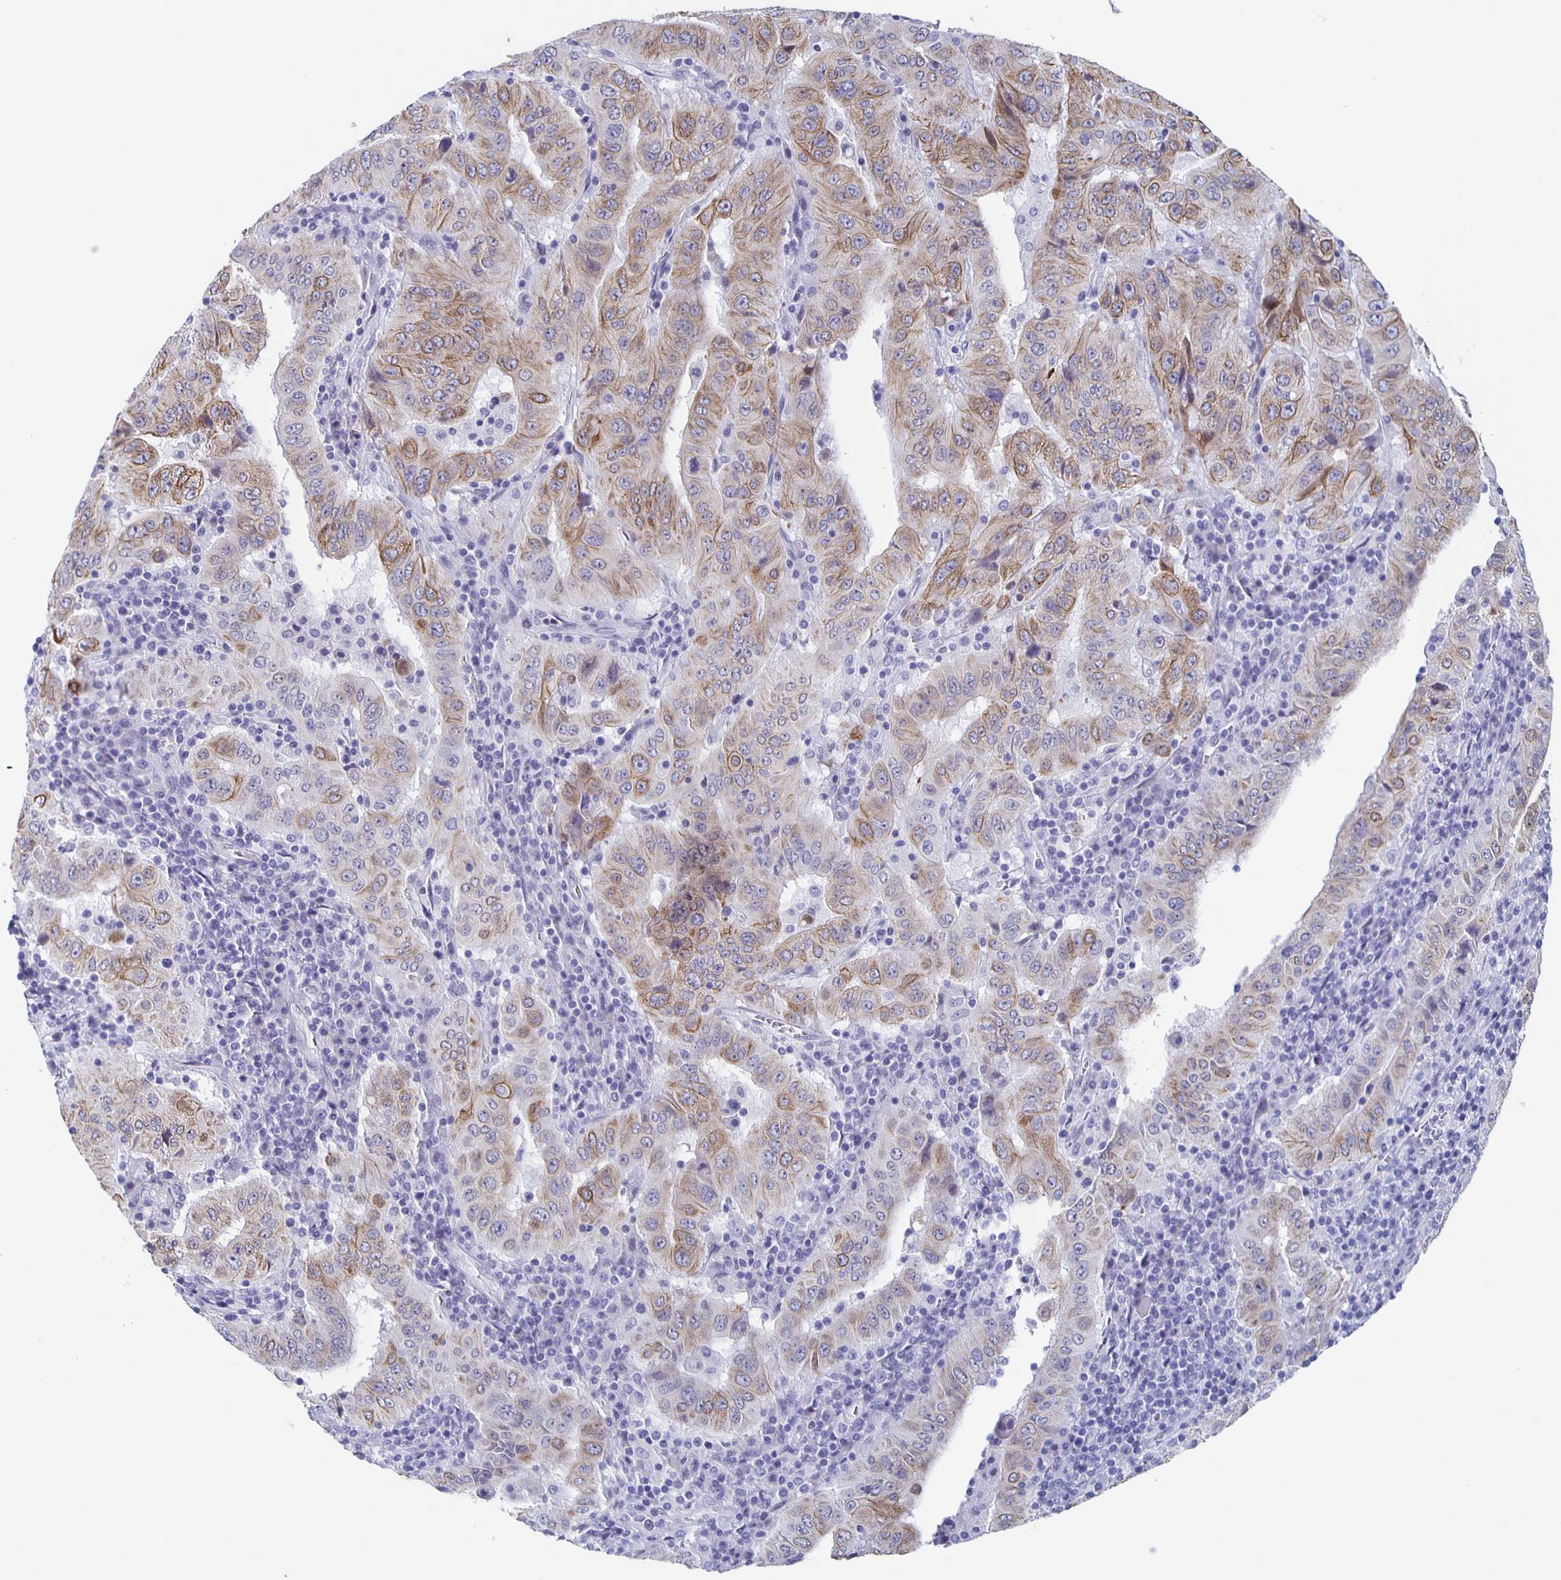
{"staining": {"intensity": "moderate", "quantity": "25%-75%", "location": "cytoplasmic/membranous"}, "tissue": "pancreatic cancer", "cell_type": "Tumor cells", "image_type": "cancer", "snomed": [{"axis": "morphology", "description": "Adenocarcinoma, NOS"}, {"axis": "topography", "description": "Pancreas"}], "caption": "Brown immunohistochemical staining in human adenocarcinoma (pancreatic) demonstrates moderate cytoplasmic/membranous positivity in about 25%-75% of tumor cells. (DAB (3,3'-diaminobenzidine) = brown stain, brightfield microscopy at high magnification).", "gene": "CCDC17", "patient": {"sex": "male", "age": 63}}